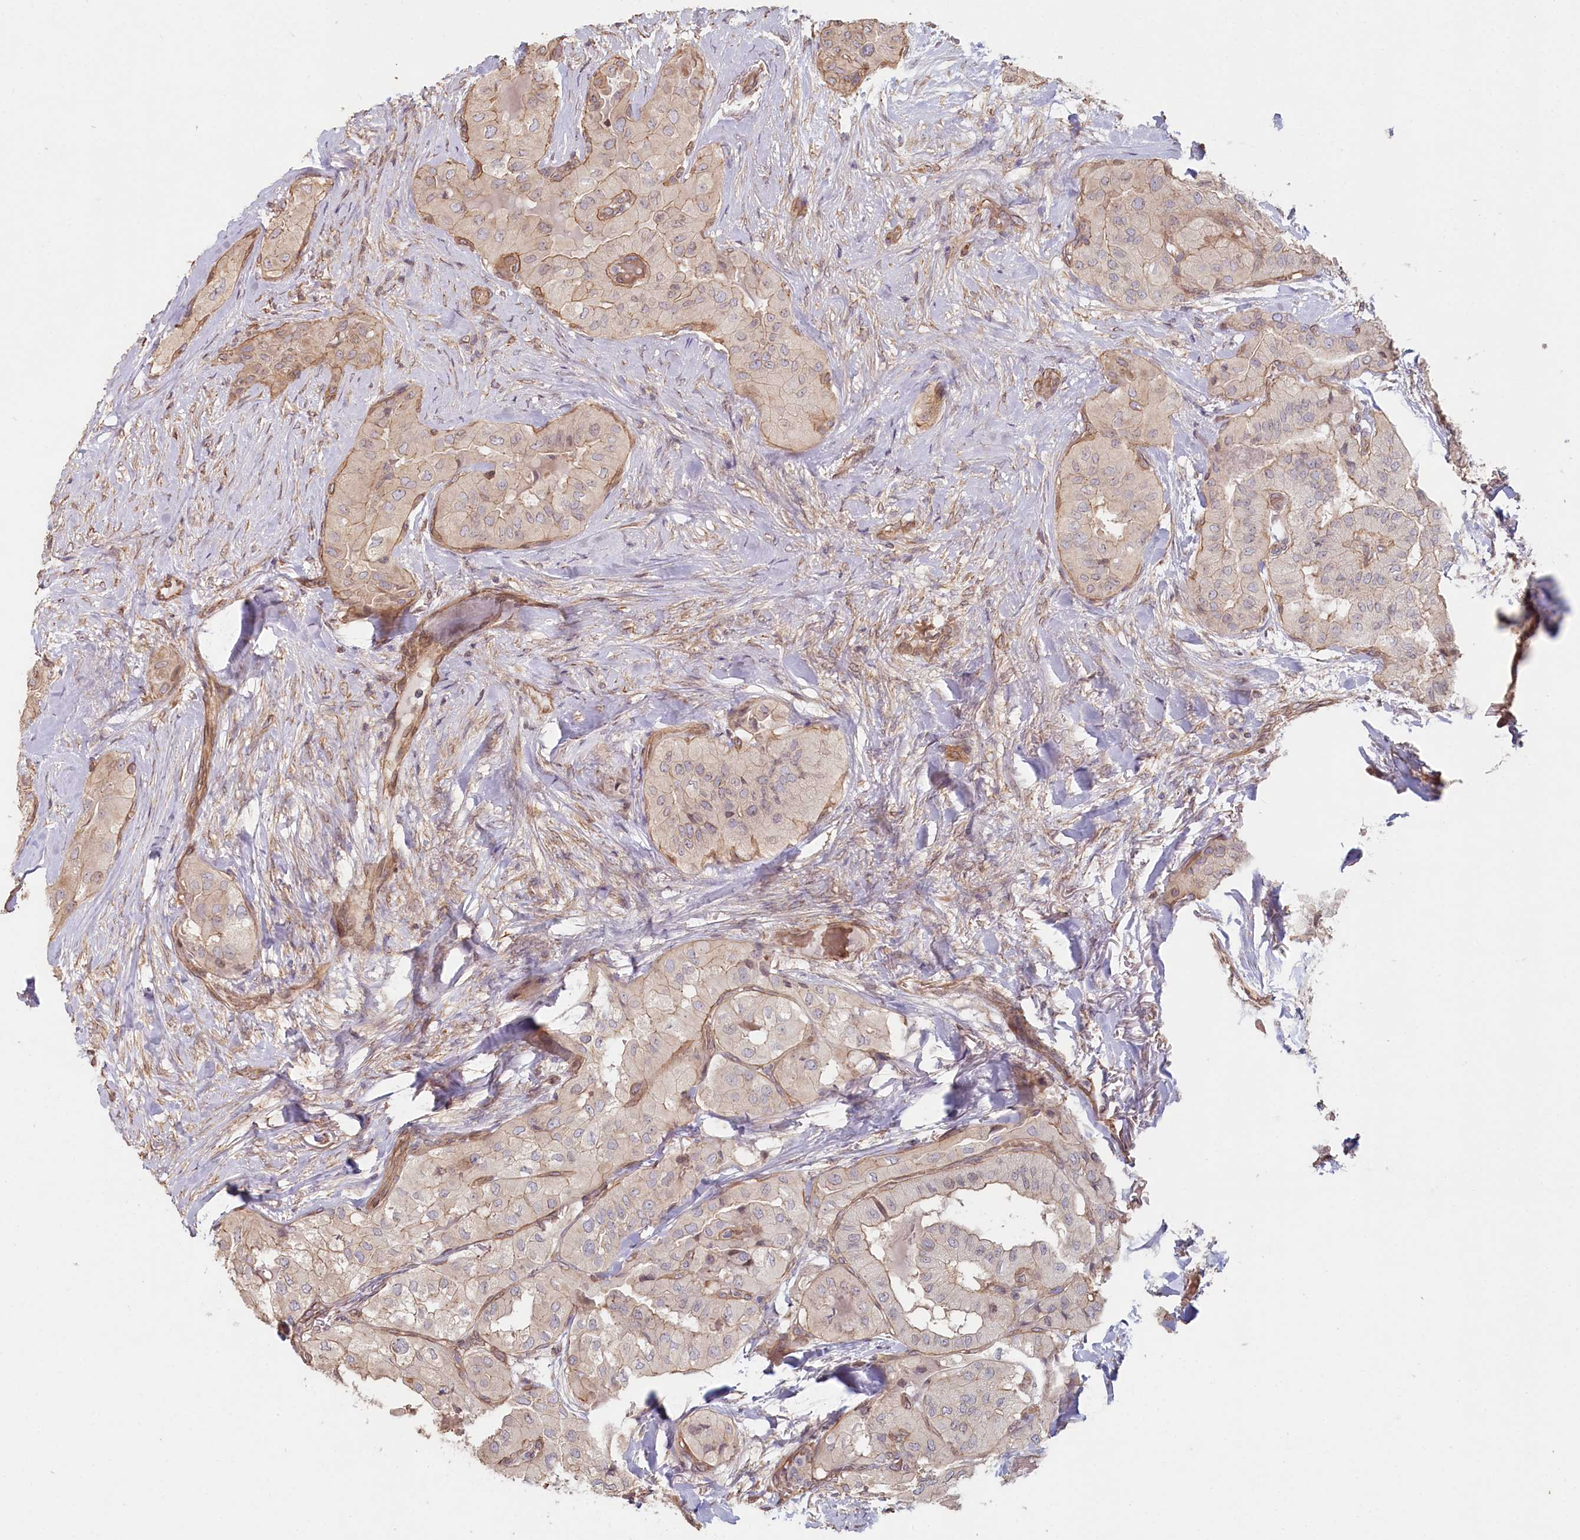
{"staining": {"intensity": "weak", "quantity": "<25%", "location": "cytoplasmic/membranous"}, "tissue": "thyroid cancer", "cell_type": "Tumor cells", "image_type": "cancer", "snomed": [{"axis": "morphology", "description": "Papillary adenocarcinoma, NOS"}, {"axis": "topography", "description": "Thyroid gland"}], "caption": "A micrograph of papillary adenocarcinoma (thyroid) stained for a protein demonstrates no brown staining in tumor cells.", "gene": "TCHP", "patient": {"sex": "female", "age": 59}}